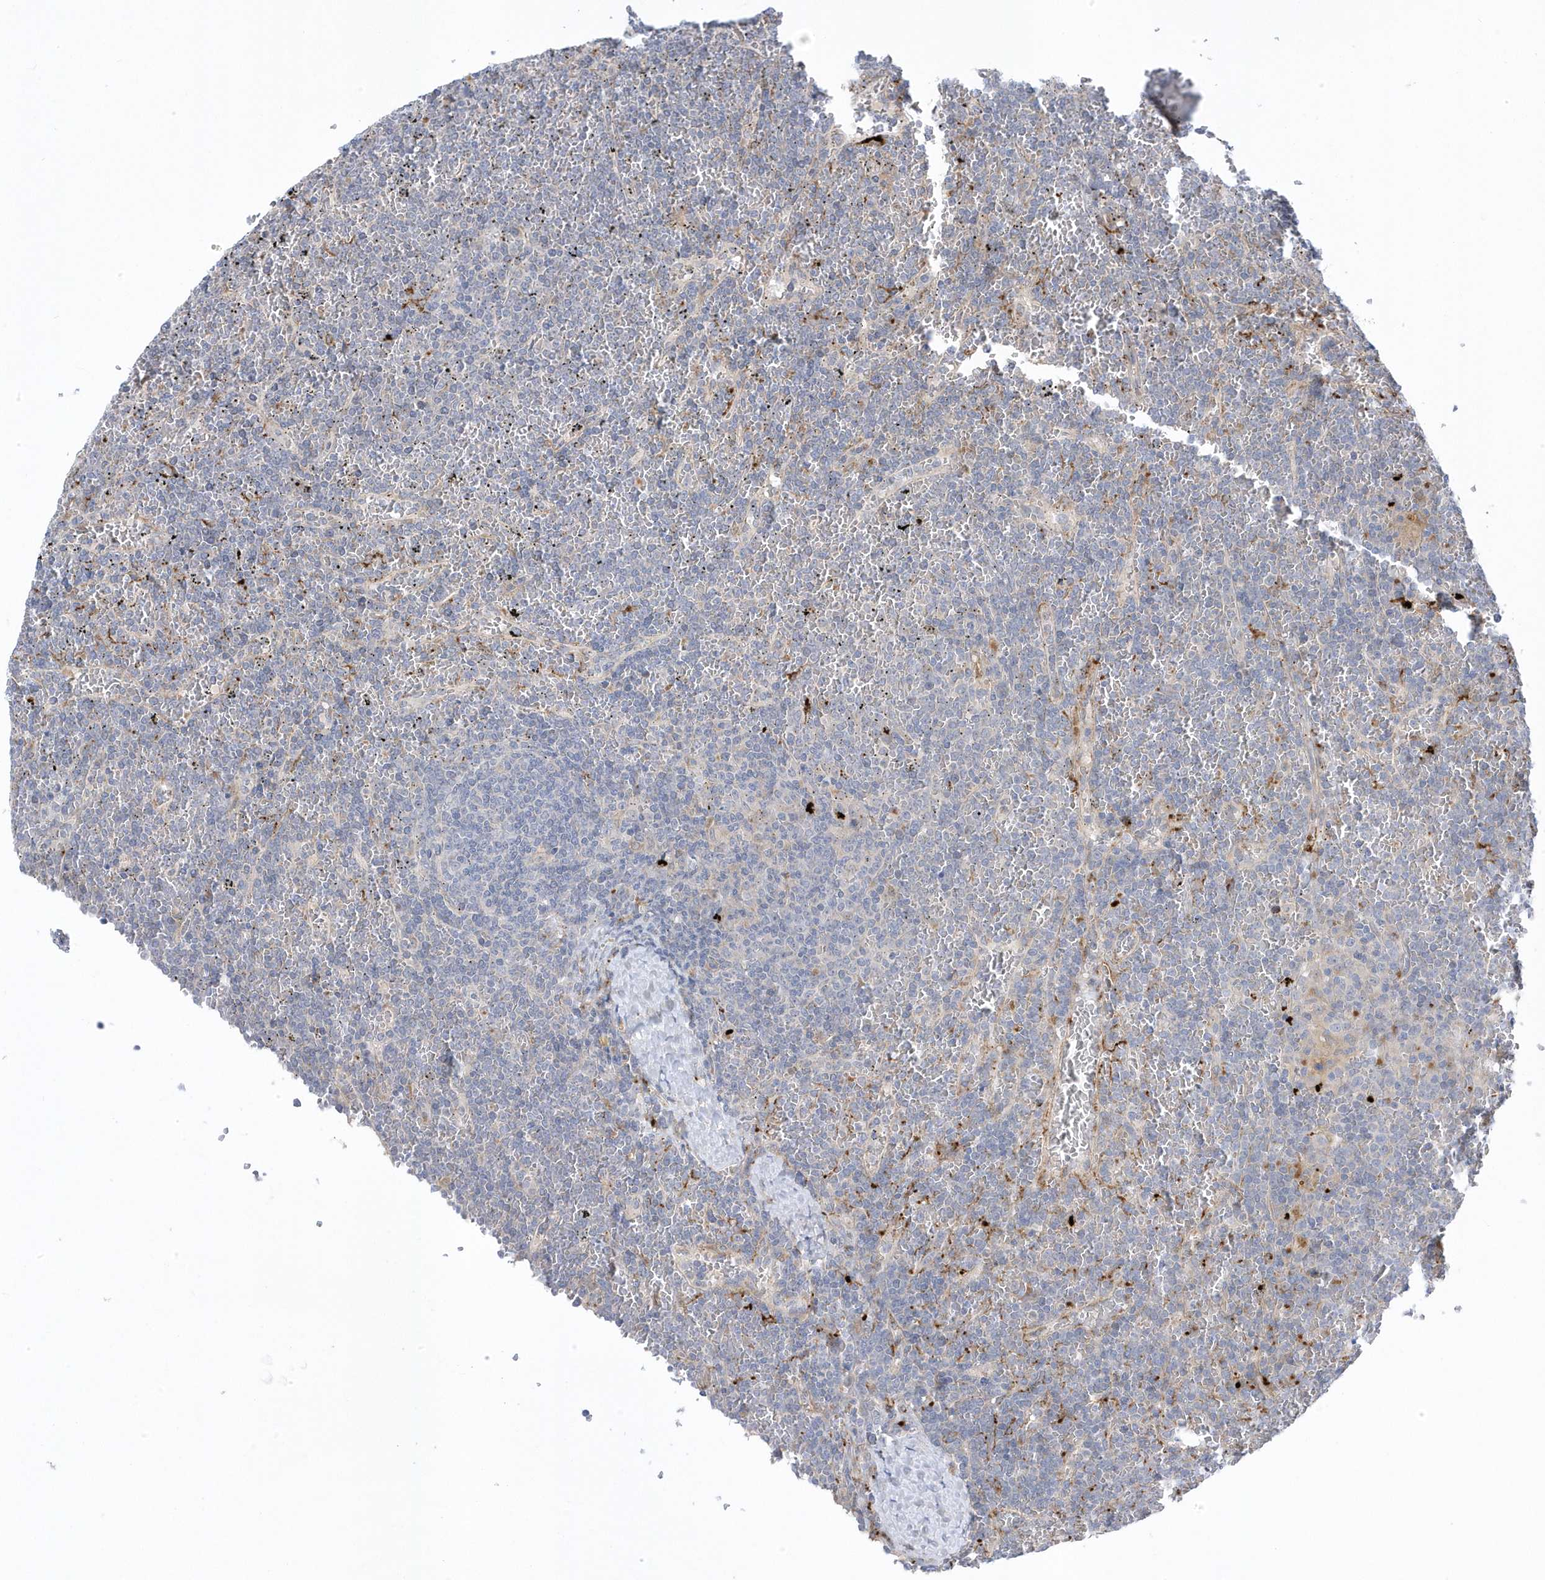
{"staining": {"intensity": "negative", "quantity": "none", "location": "none"}, "tissue": "lymphoma", "cell_type": "Tumor cells", "image_type": "cancer", "snomed": [{"axis": "morphology", "description": "Malignant lymphoma, non-Hodgkin's type, Low grade"}, {"axis": "topography", "description": "Spleen"}], "caption": "This is a photomicrograph of immunohistochemistry (IHC) staining of lymphoma, which shows no staining in tumor cells.", "gene": "ANAPC1", "patient": {"sex": "female", "age": 19}}